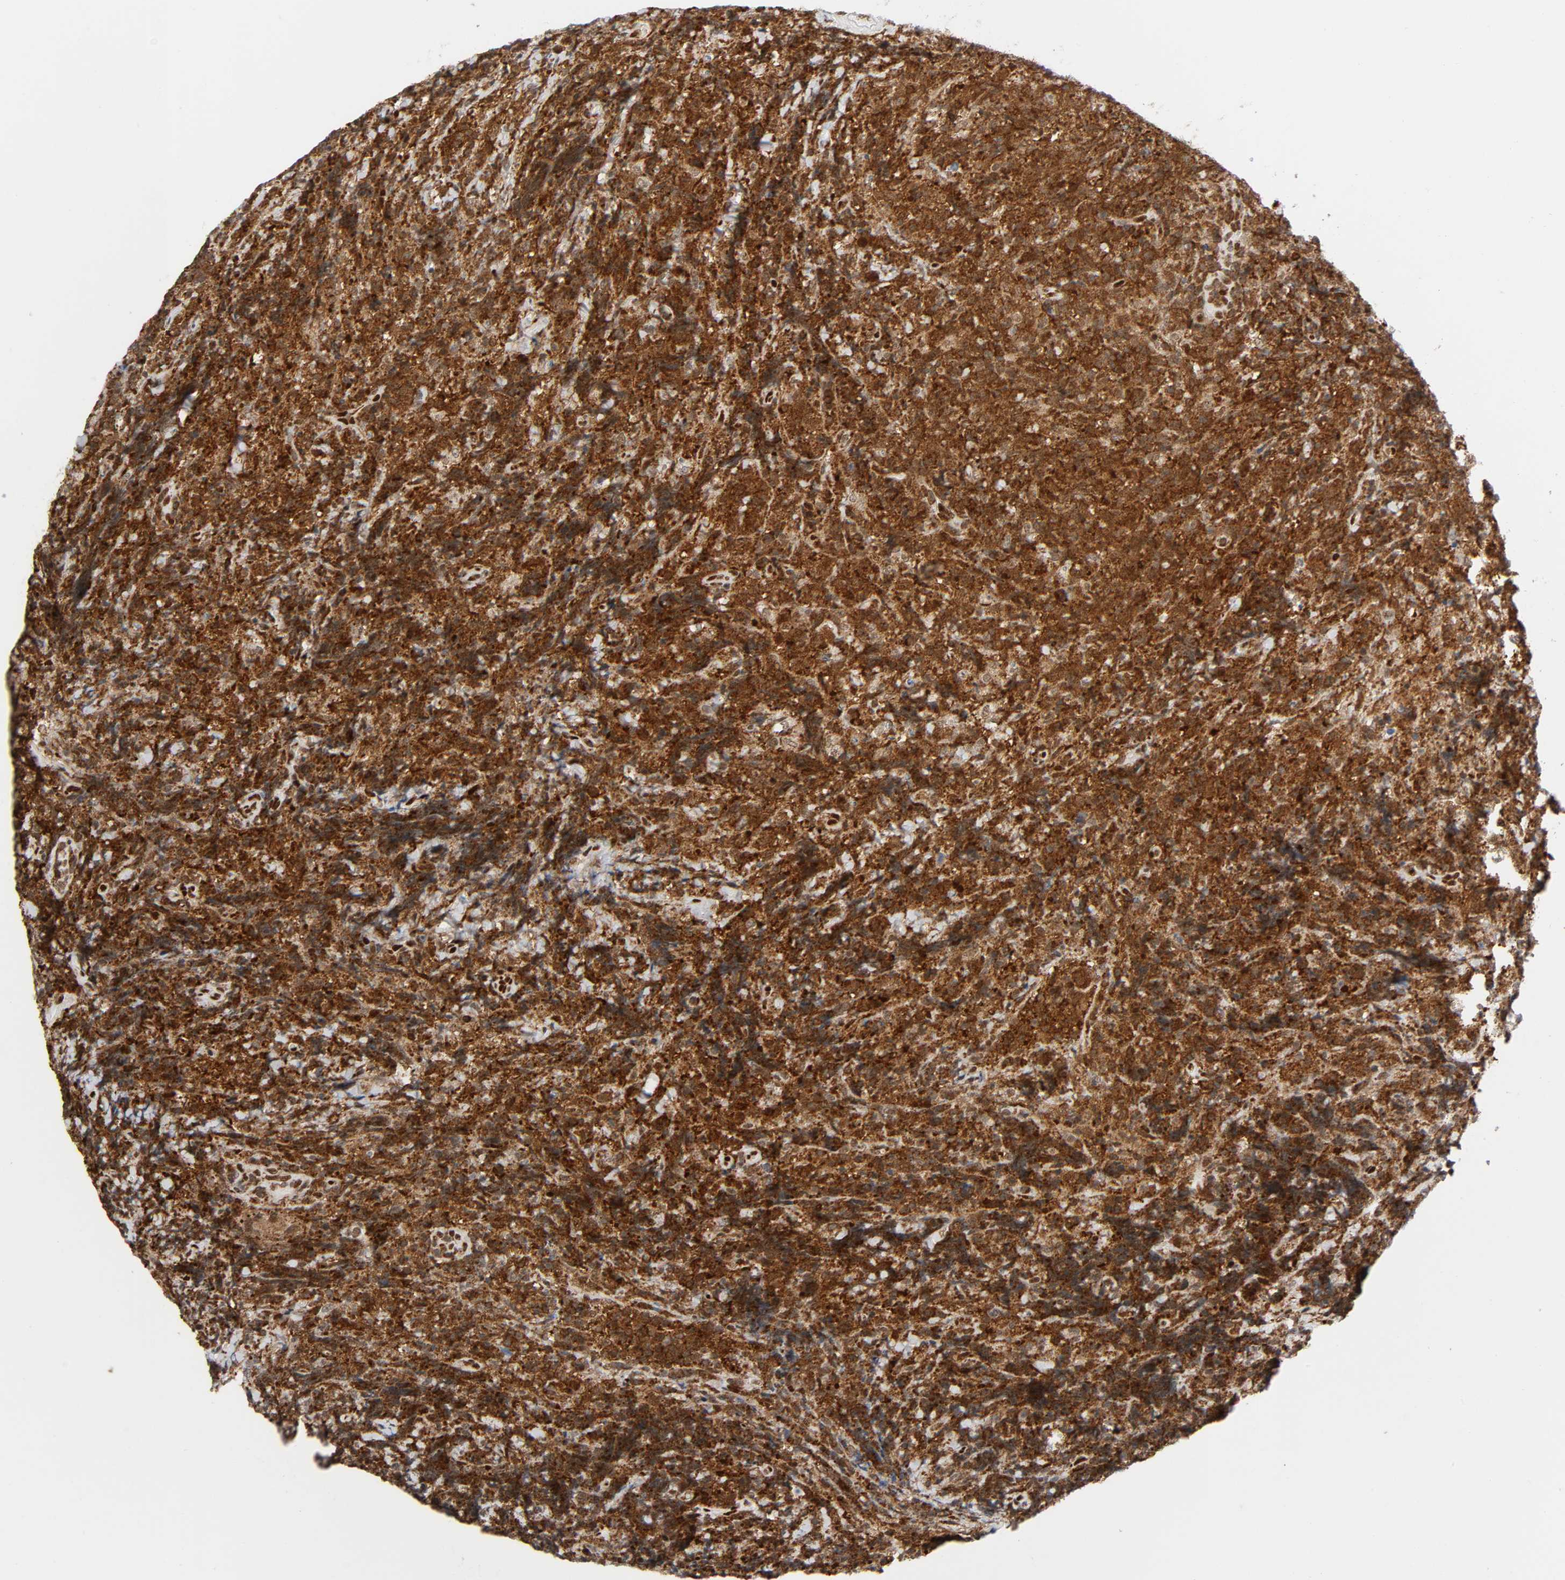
{"staining": {"intensity": "strong", "quantity": ">75%", "location": "cytoplasmic/membranous,nuclear"}, "tissue": "lymphoma", "cell_type": "Tumor cells", "image_type": "cancer", "snomed": [{"axis": "morphology", "description": "Malignant lymphoma, non-Hodgkin's type, High grade"}, {"axis": "topography", "description": "Tonsil"}], "caption": "Brown immunohistochemical staining in human lymphoma reveals strong cytoplasmic/membranous and nuclear positivity in about >75% of tumor cells. (DAB IHC with brightfield microscopy, high magnification).", "gene": "WAS", "patient": {"sex": "female", "age": 36}}